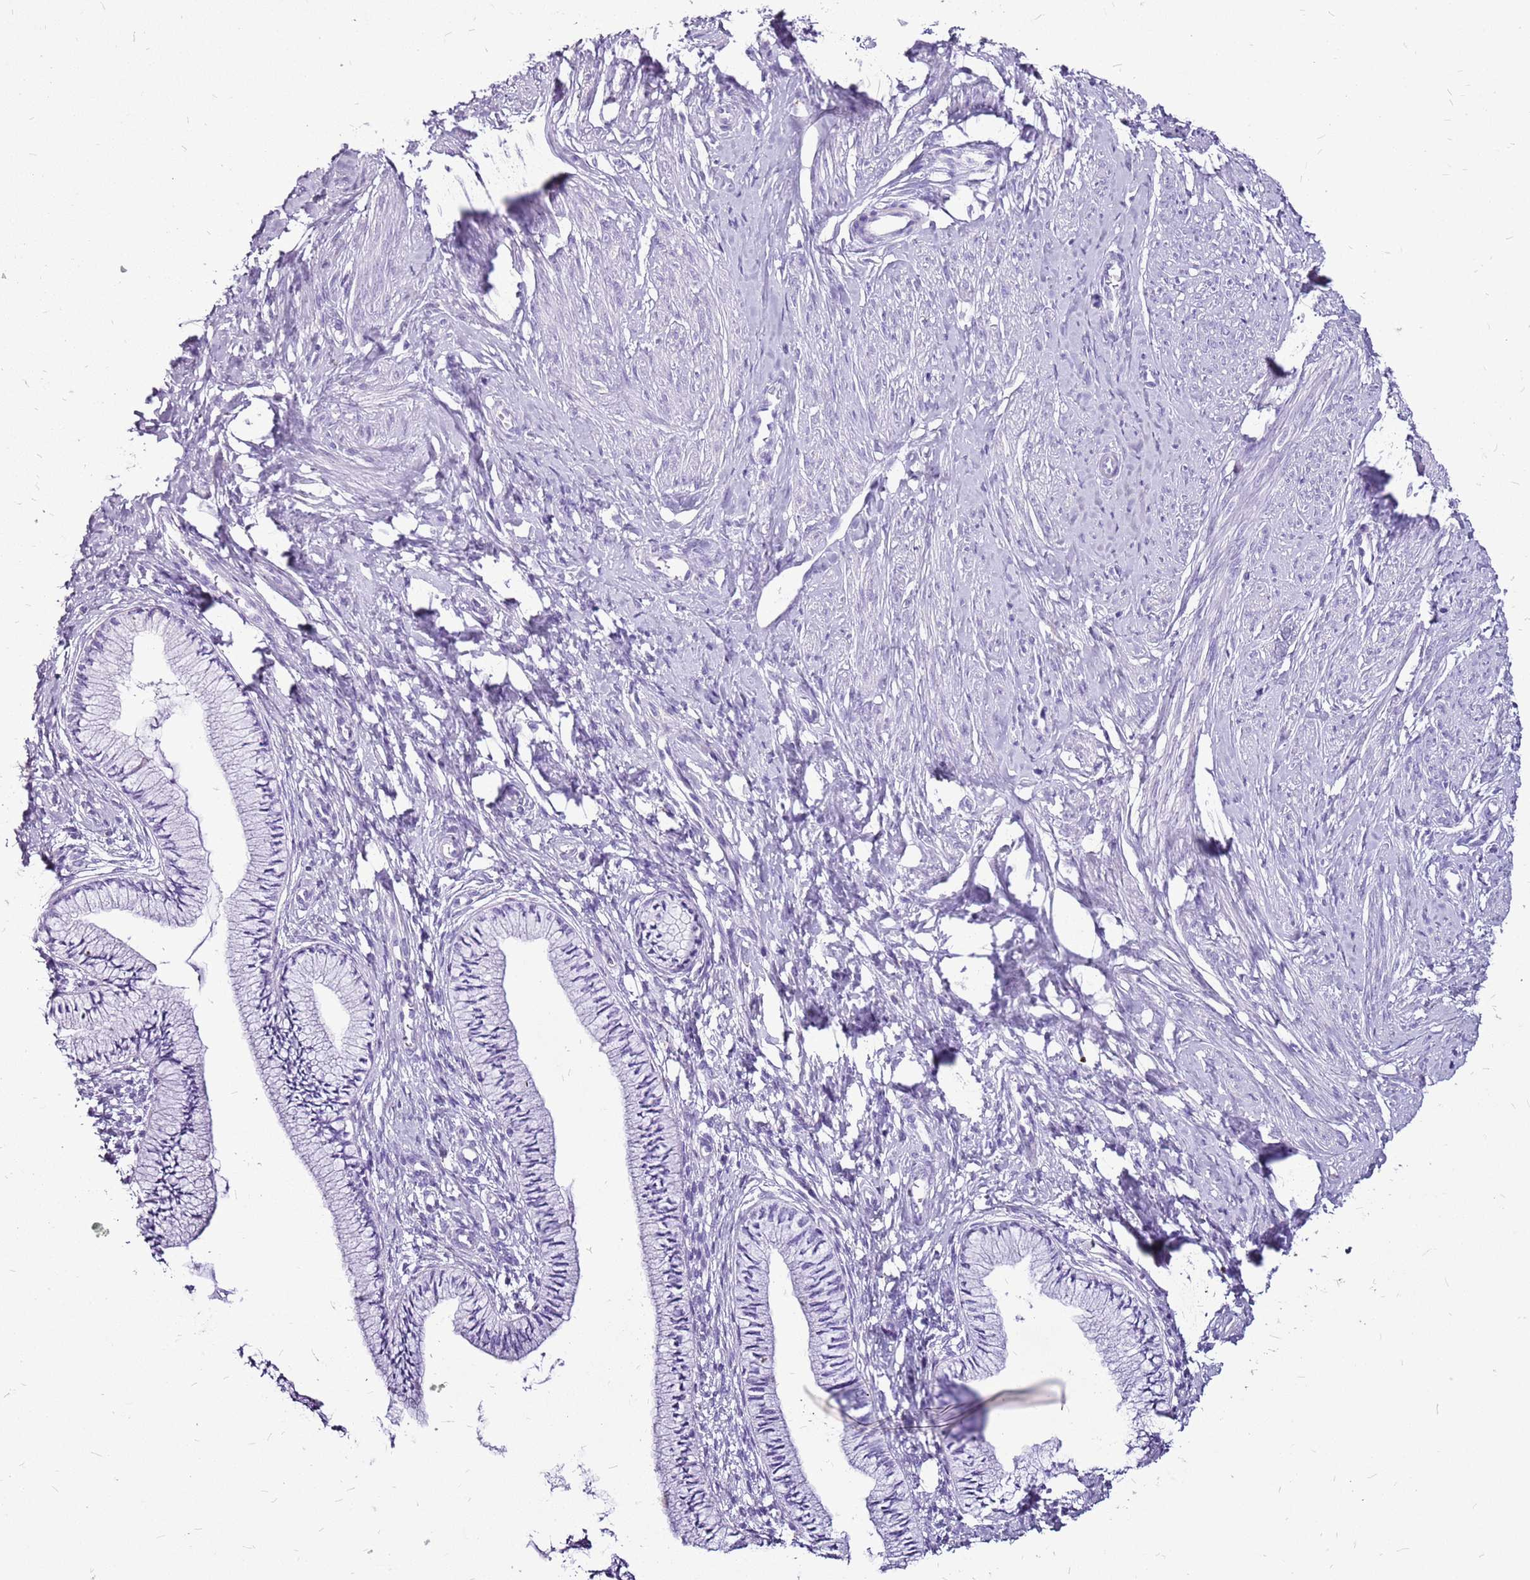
{"staining": {"intensity": "negative", "quantity": "none", "location": "none"}, "tissue": "cervix", "cell_type": "Glandular cells", "image_type": "normal", "snomed": [{"axis": "morphology", "description": "Normal tissue, NOS"}, {"axis": "topography", "description": "Cervix"}], "caption": "Immunohistochemical staining of normal cervix displays no significant expression in glandular cells. Nuclei are stained in blue.", "gene": "ACSS3", "patient": {"sex": "female", "age": 36}}